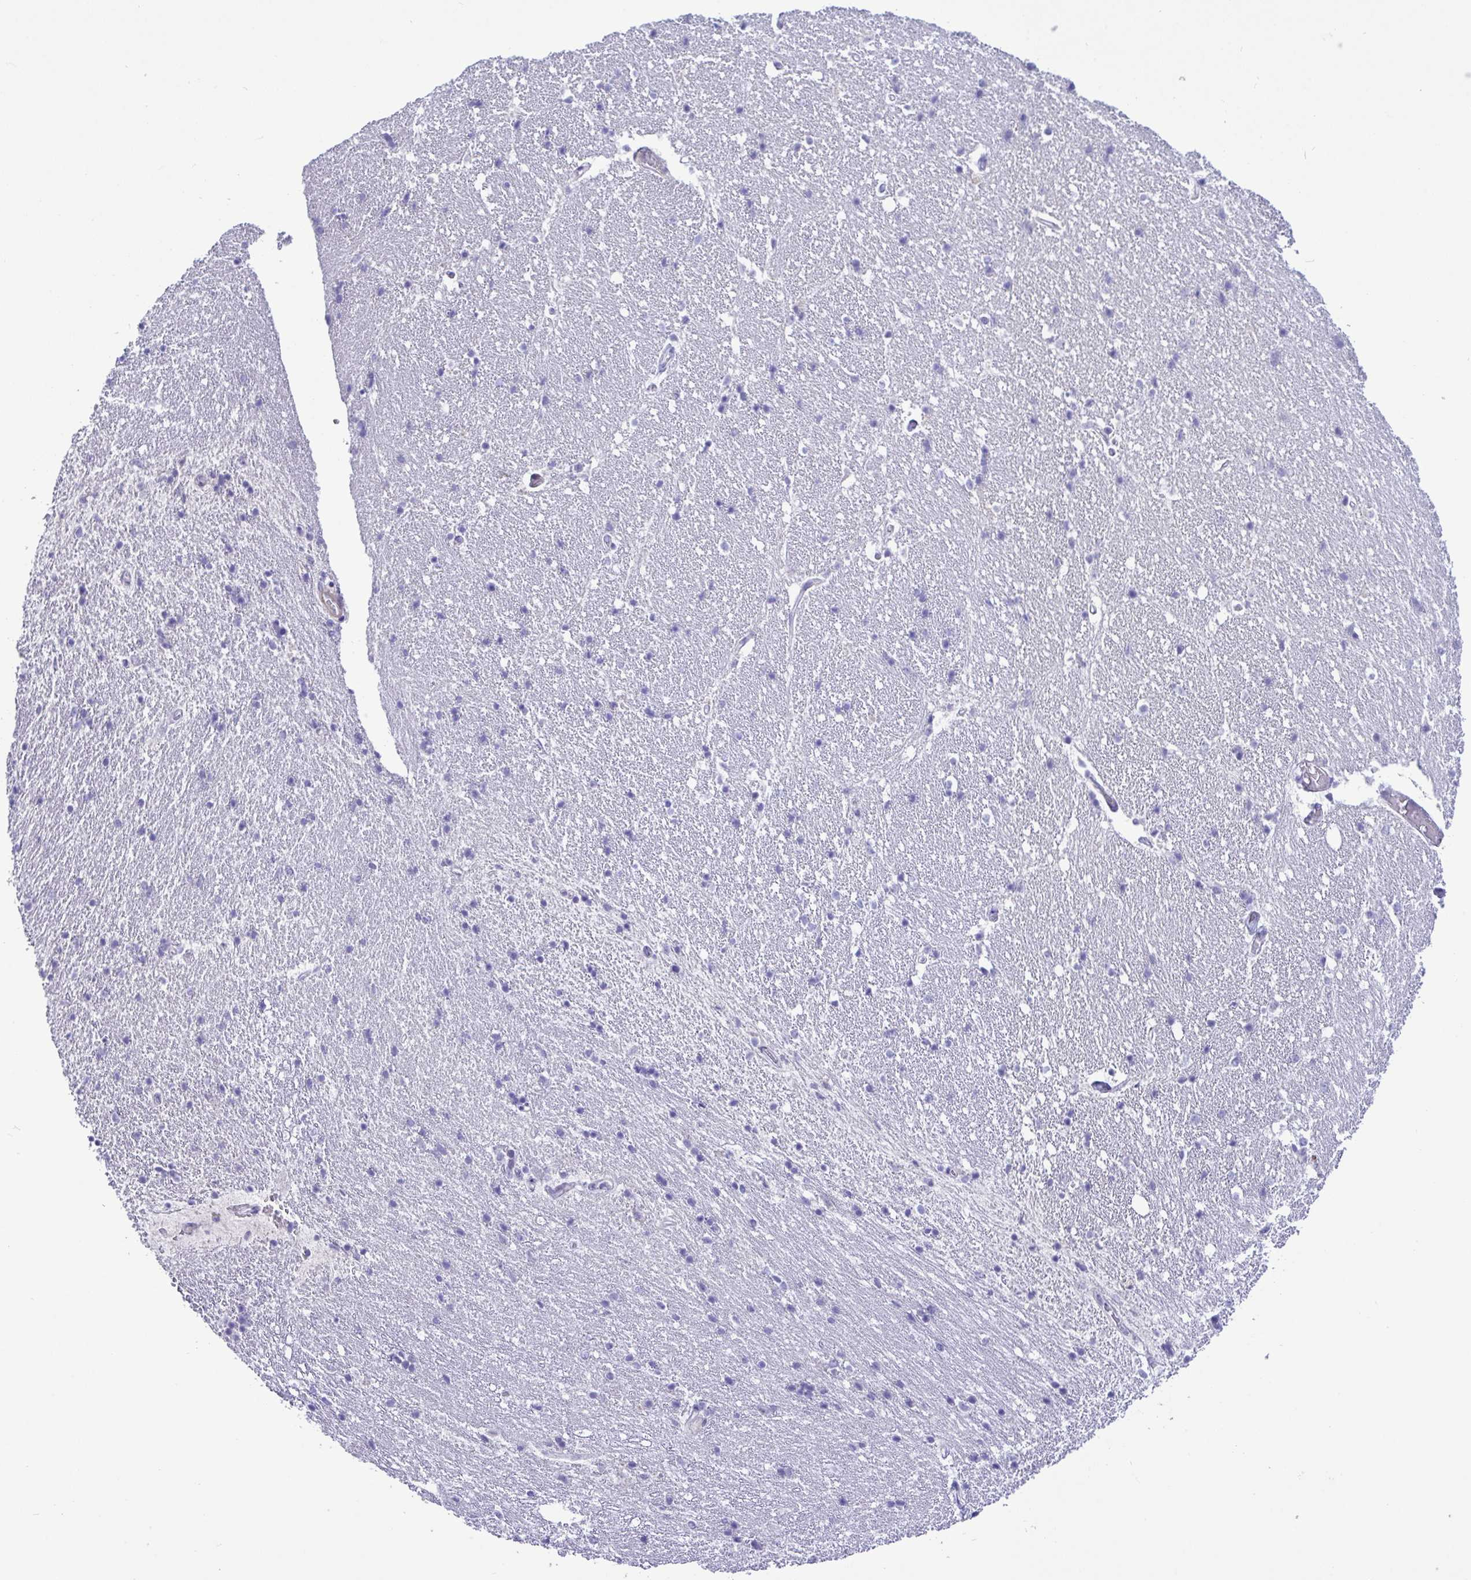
{"staining": {"intensity": "negative", "quantity": "none", "location": "none"}, "tissue": "hippocampus", "cell_type": "Glial cells", "image_type": "normal", "snomed": [{"axis": "morphology", "description": "Normal tissue, NOS"}, {"axis": "topography", "description": "Hippocampus"}], "caption": "A high-resolution photomicrograph shows IHC staining of normal hippocampus, which reveals no significant positivity in glial cells. The staining is performed using DAB brown chromogen with nuclei counter-stained in using hematoxylin.", "gene": "FAM86B1", "patient": {"sex": "male", "age": 63}}